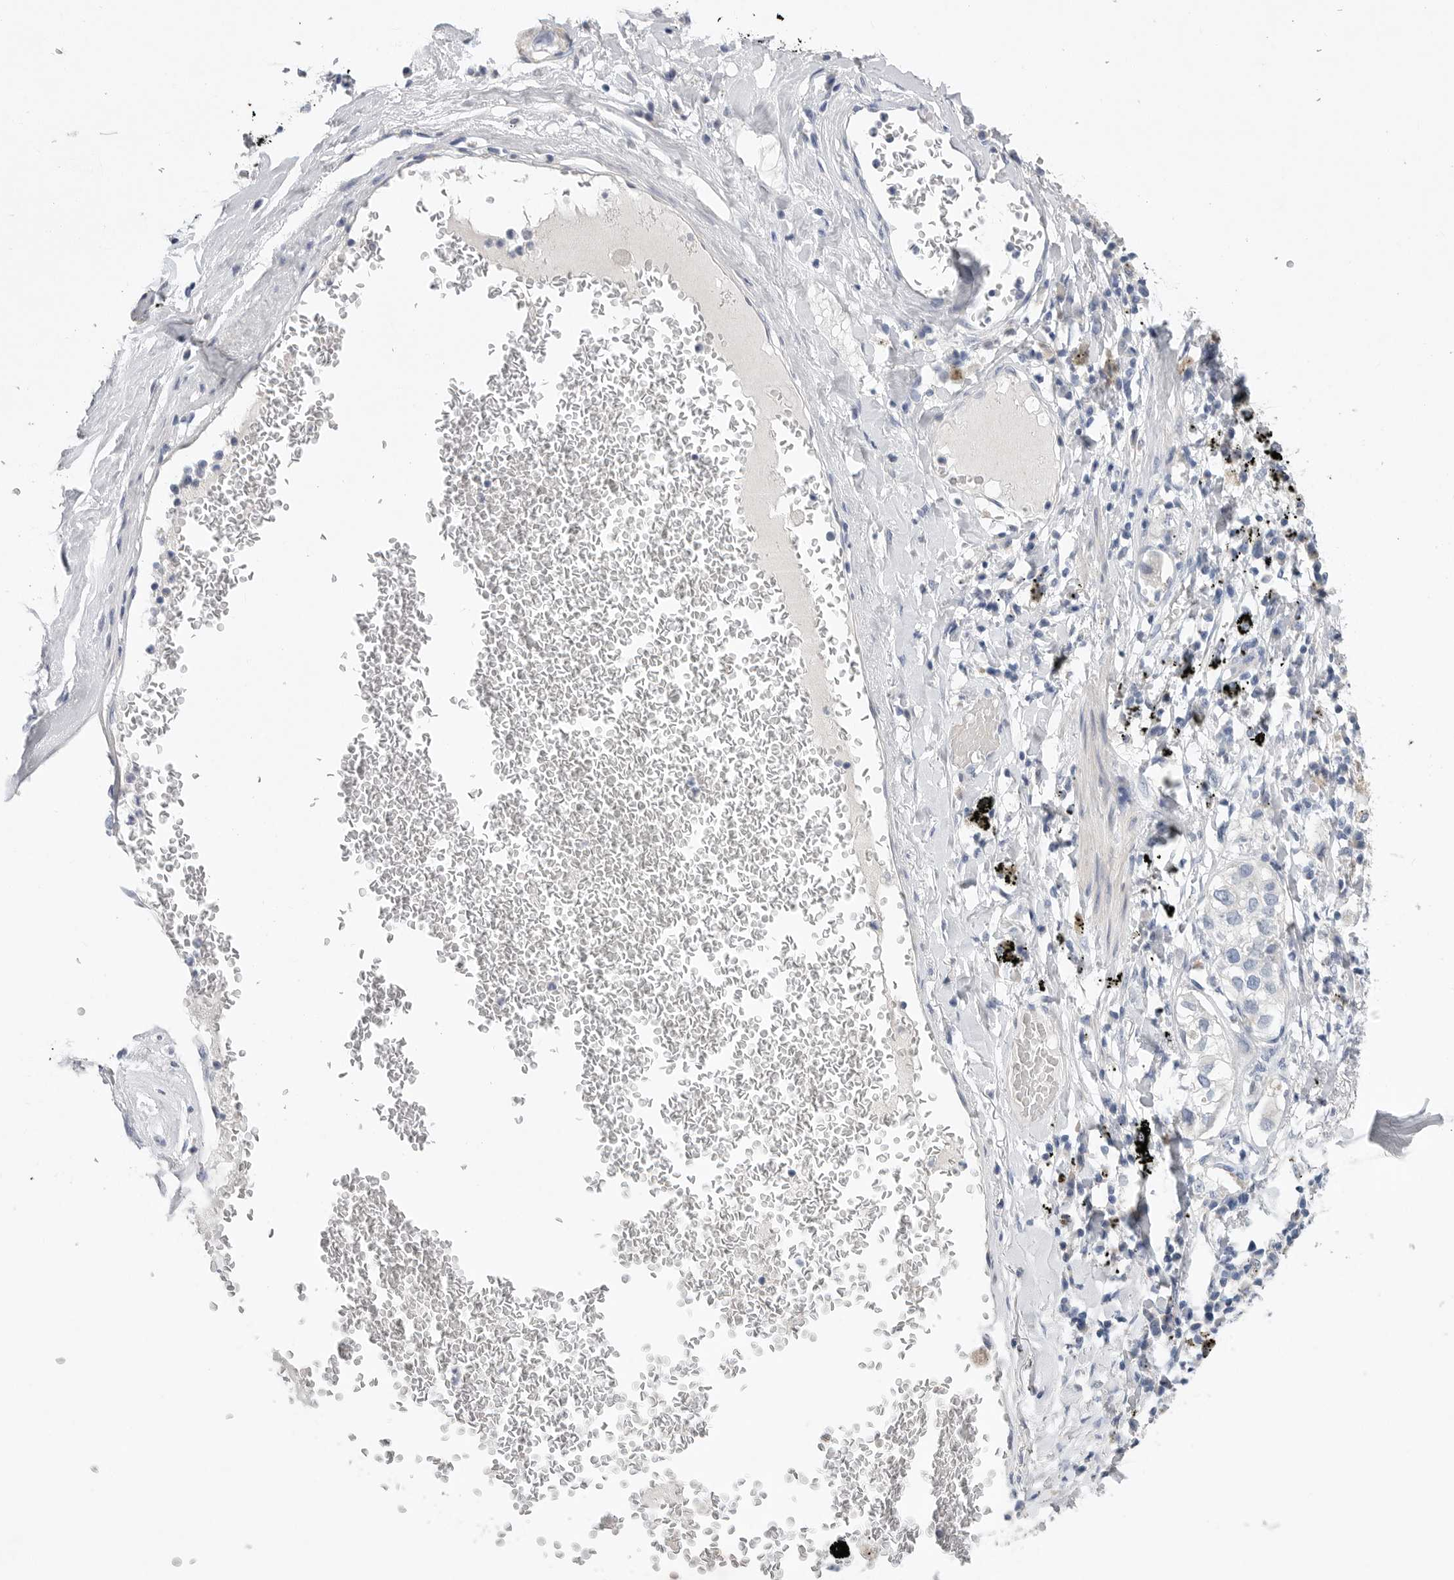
{"staining": {"intensity": "negative", "quantity": "none", "location": "none"}, "tissue": "lung cancer", "cell_type": "Tumor cells", "image_type": "cancer", "snomed": [{"axis": "morphology", "description": "Adenocarcinoma, NOS"}, {"axis": "topography", "description": "Lung"}], "caption": "High magnification brightfield microscopy of lung adenocarcinoma stained with DAB (brown) and counterstained with hematoxylin (blue): tumor cells show no significant staining.", "gene": "CAMK2B", "patient": {"sex": "male", "age": 63}}